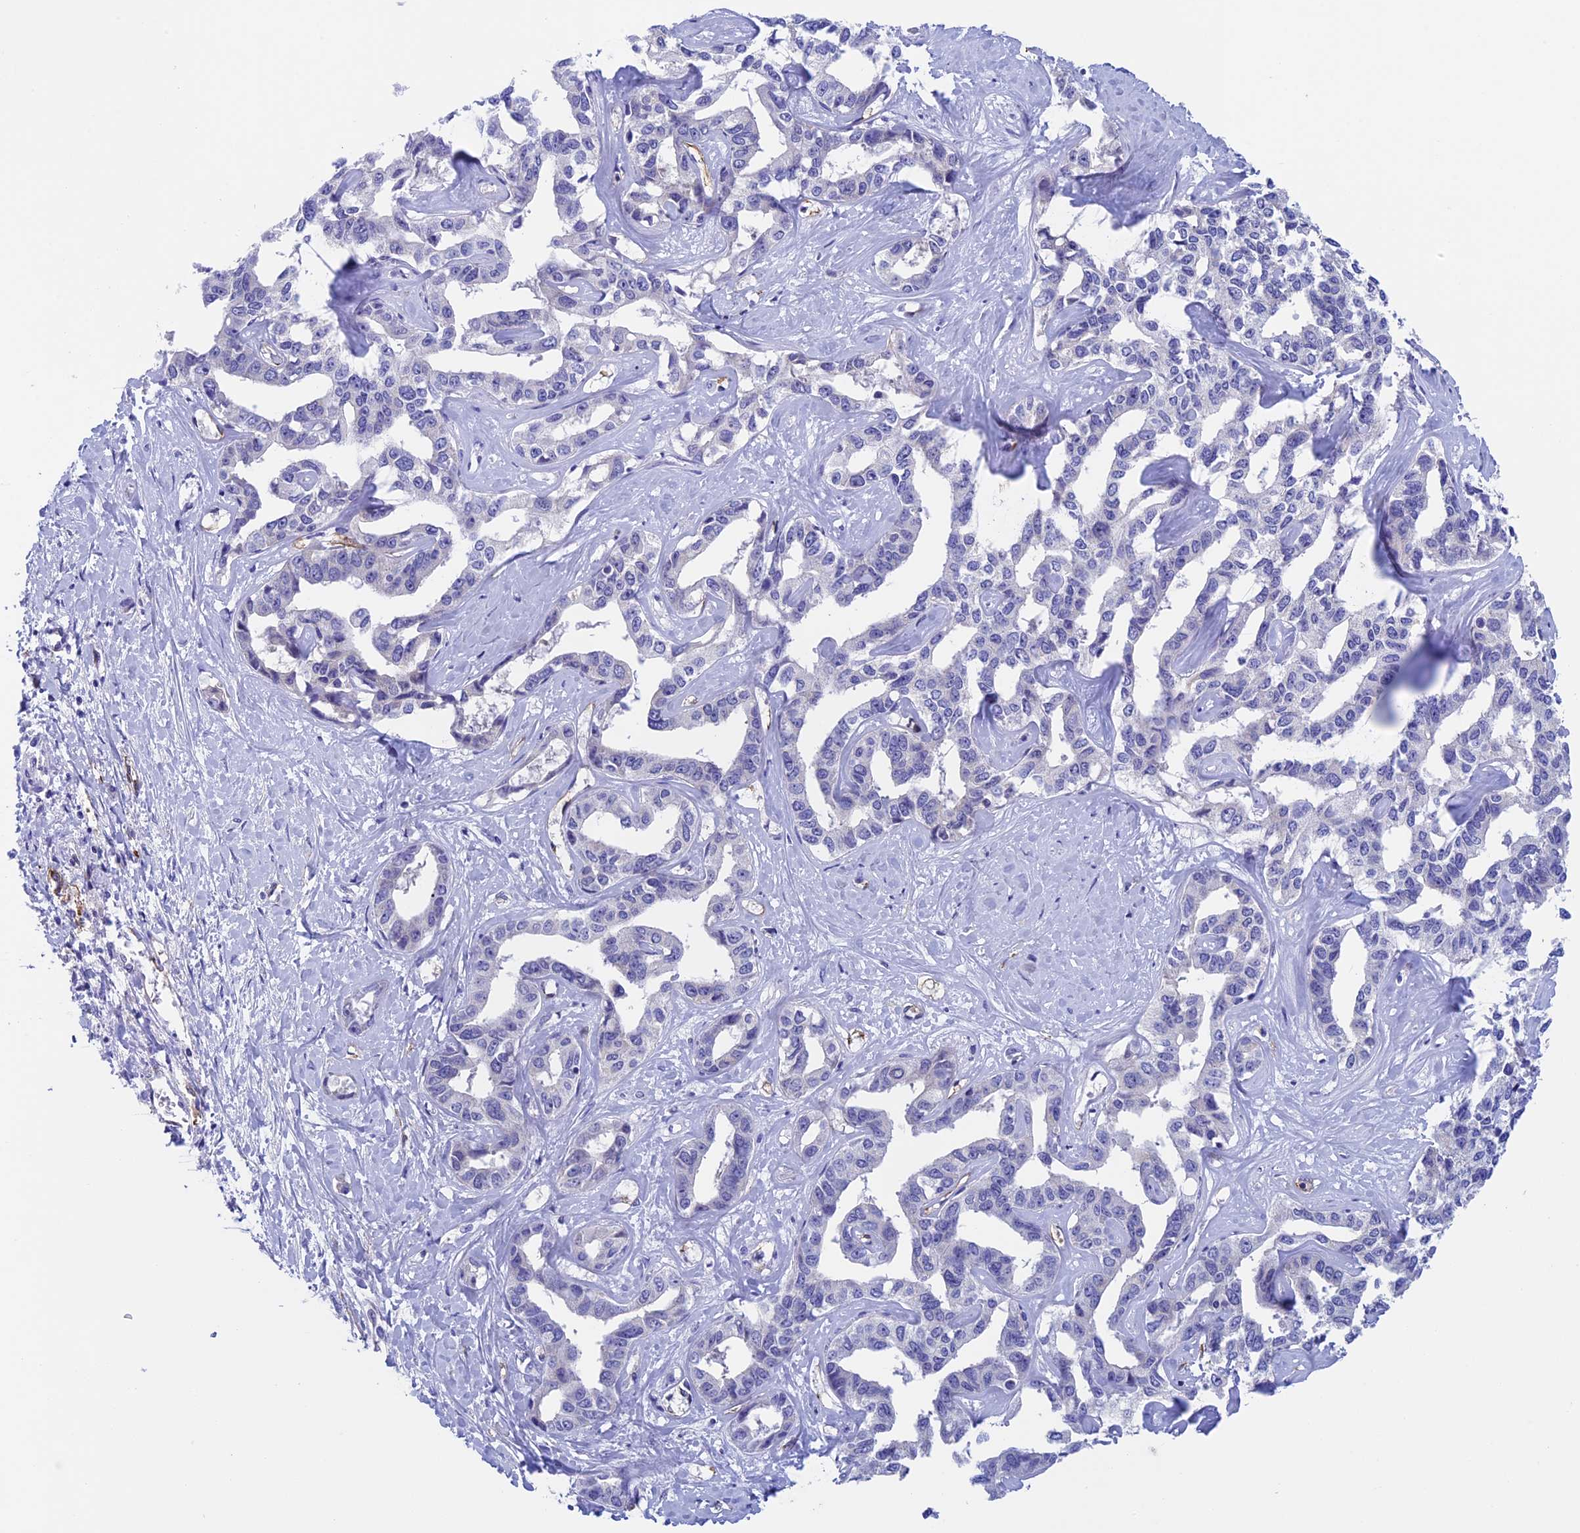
{"staining": {"intensity": "negative", "quantity": "none", "location": "none"}, "tissue": "liver cancer", "cell_type": "Tumor cells", "image_type": "cancer", "snomed": [{"axis": "morphology", "description": "Cholangiocarcinoma"}, {"axis": "topography", "description": "Liver"}], "caption": "A histopathology image of cholangiocarcinoma (liver) stained for a protein displays no brown staining in tumor cells.", "gene": "INSYN1", "patient": {"sex": "male", "age": 59}}